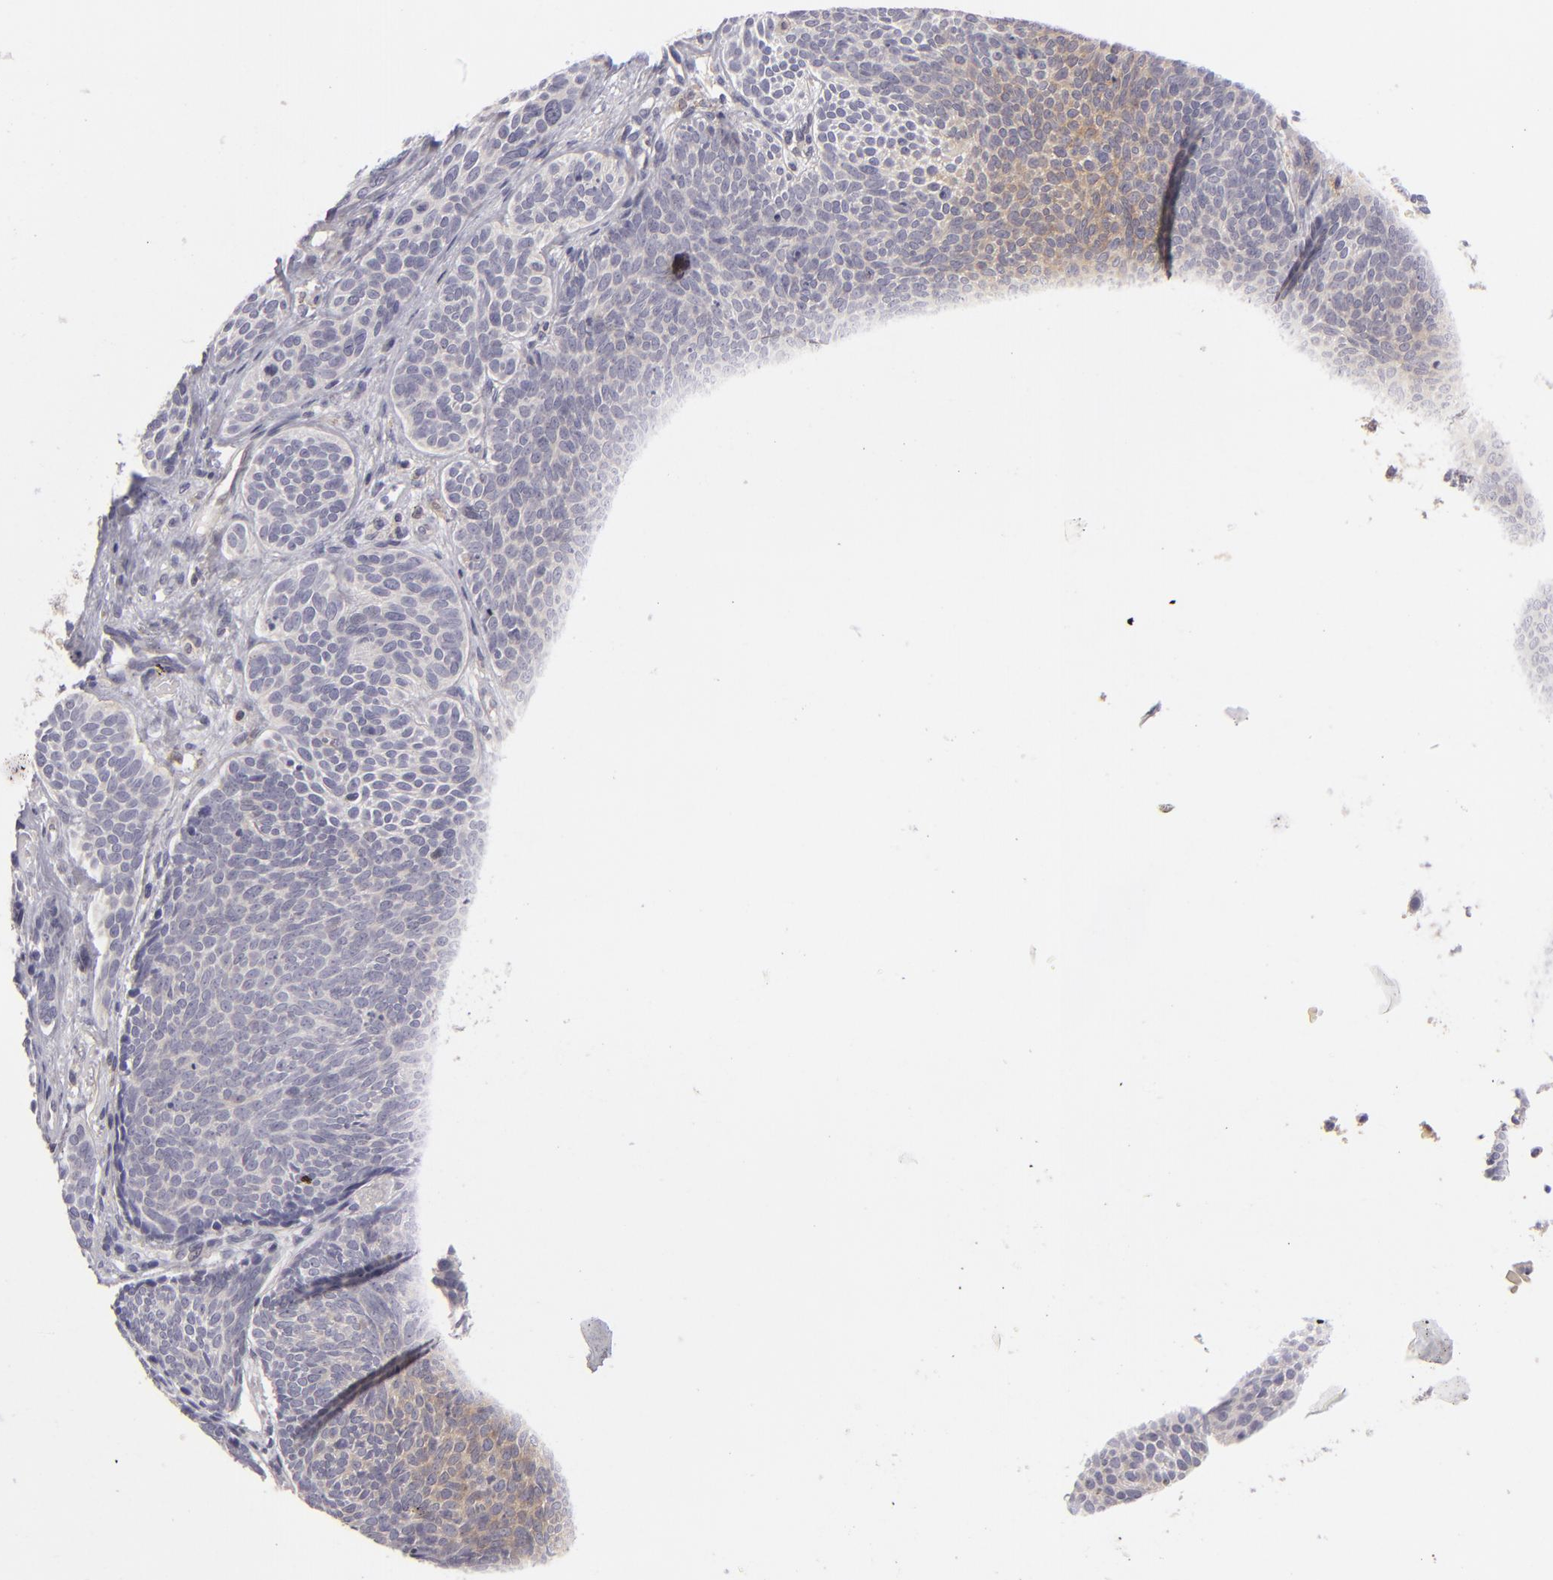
{"staining": {"intensity": "weak", "quantity": "<25%", "location": "cytoplasmic/membranous"}, "tissue": "skin cancer", "cell_type": "Tumor cells", "image_type": "cancer", "snomed": [{"axis": "morphology", "description": "Basal cell carcinoma"}, {"axis": "topography", "description": "Skin"}], "caption": "Immunohistochemistry image of human skin cancer stained for a protein (brown), which exhibits no expression in tumor cells. (DAB (3,3'-diaminobenzidine) immunohistochemistry (IHC) with hematoxylin counter stain).", "gene": "MMP10", "patient": {"sex": "male", "age": 84}}